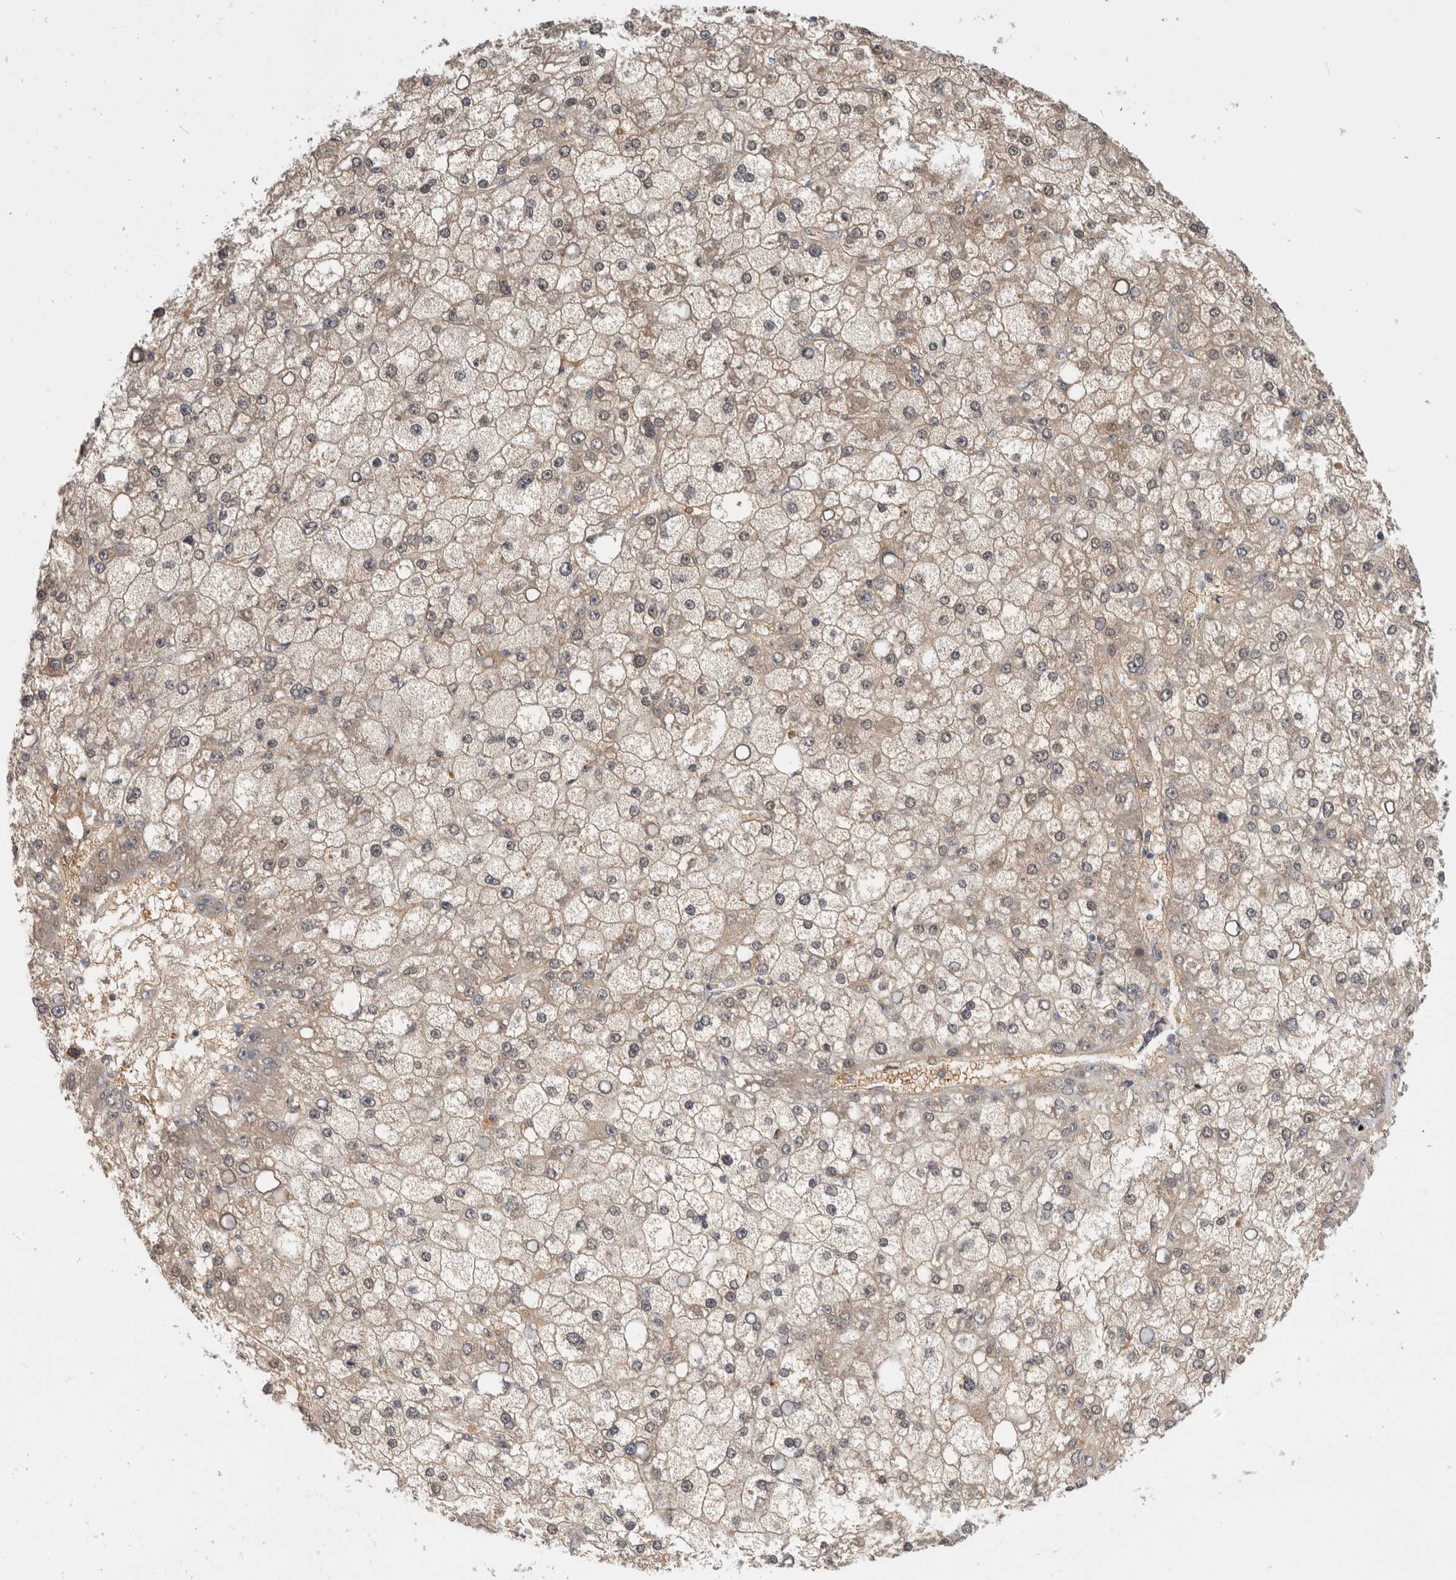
{"staining": {"intensity": "weak", "quantity": "<25%", "location": "cytoplasmic/membranous"}, "tissue": "liver cancer", "cell_type": "Tumor cells", "image_type": "cancer", "snomed": [{"axis": "morphology", "description": "Carcinoma, Hepatocellular, NOS"}, {"axis": "topography", "description": "Liver"}], "caption": "Photomicrograph shows no protein positivity in tumor cells of liver cancer (hepatocellular carcinoma) tissue.", "gene": "PGM1", "patient": {"sex": "male", "age": 67}}